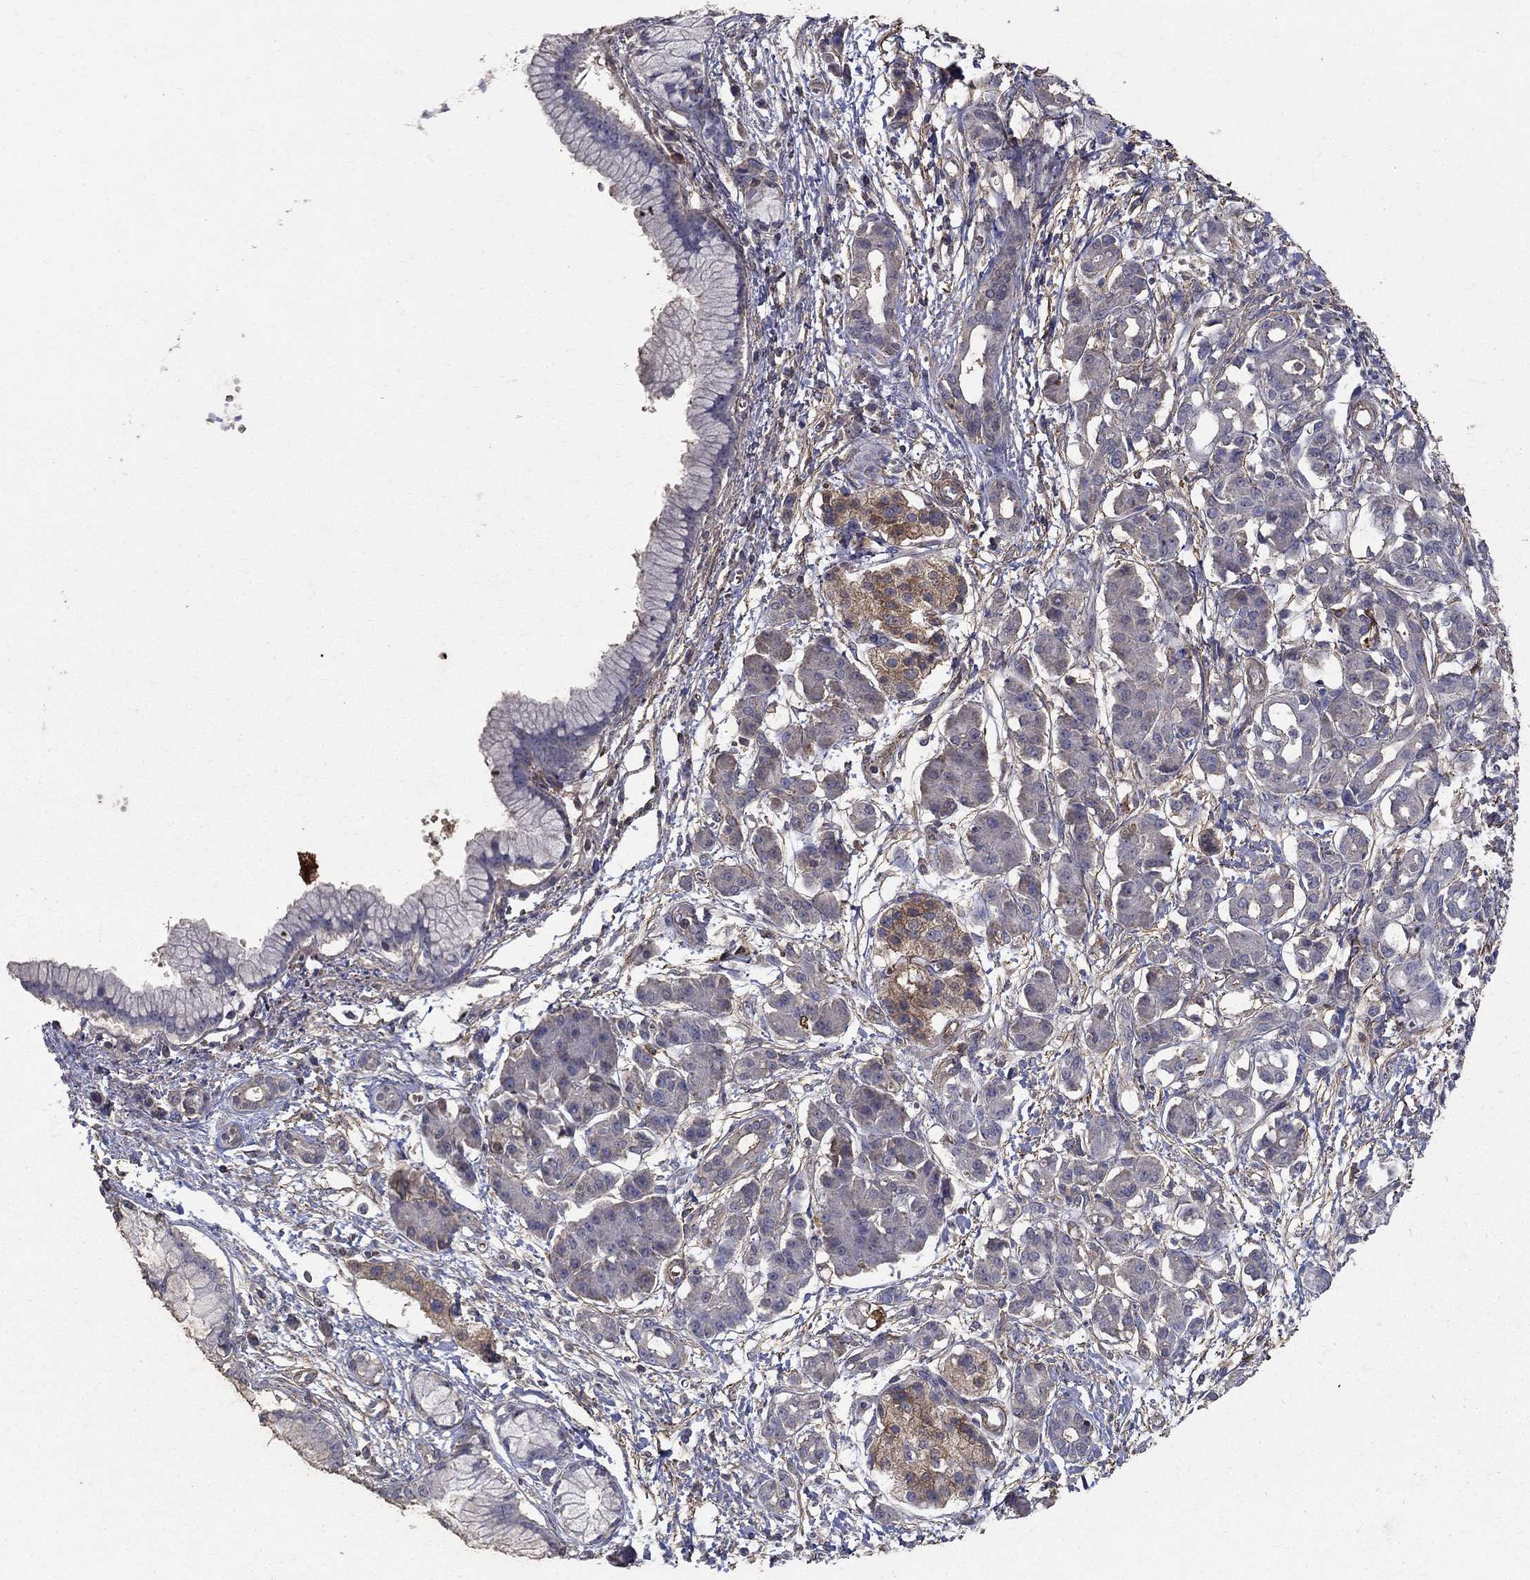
{"staining": {"intensity": "moderate", "quantity": "<25%", "location": "cytoplasmic/membranous"}, "tissue": "pancreatic cancer", "cell_type": "Tumor cells", "image_type": "cancer", "snomed": [{"axis": "morphology", "description": "Adenocarcinoma, NOS"}, {"axis": "topography", "description": "Pancreas"}], "caption": "A low amount of moderate cytoplasmic/membranous expression is identified in about <25% of tumor cells in adenocarcinoma (pancreatic) tissue.", "gene": "MPP2", "patient": {"sex": "male", "age": 72}}